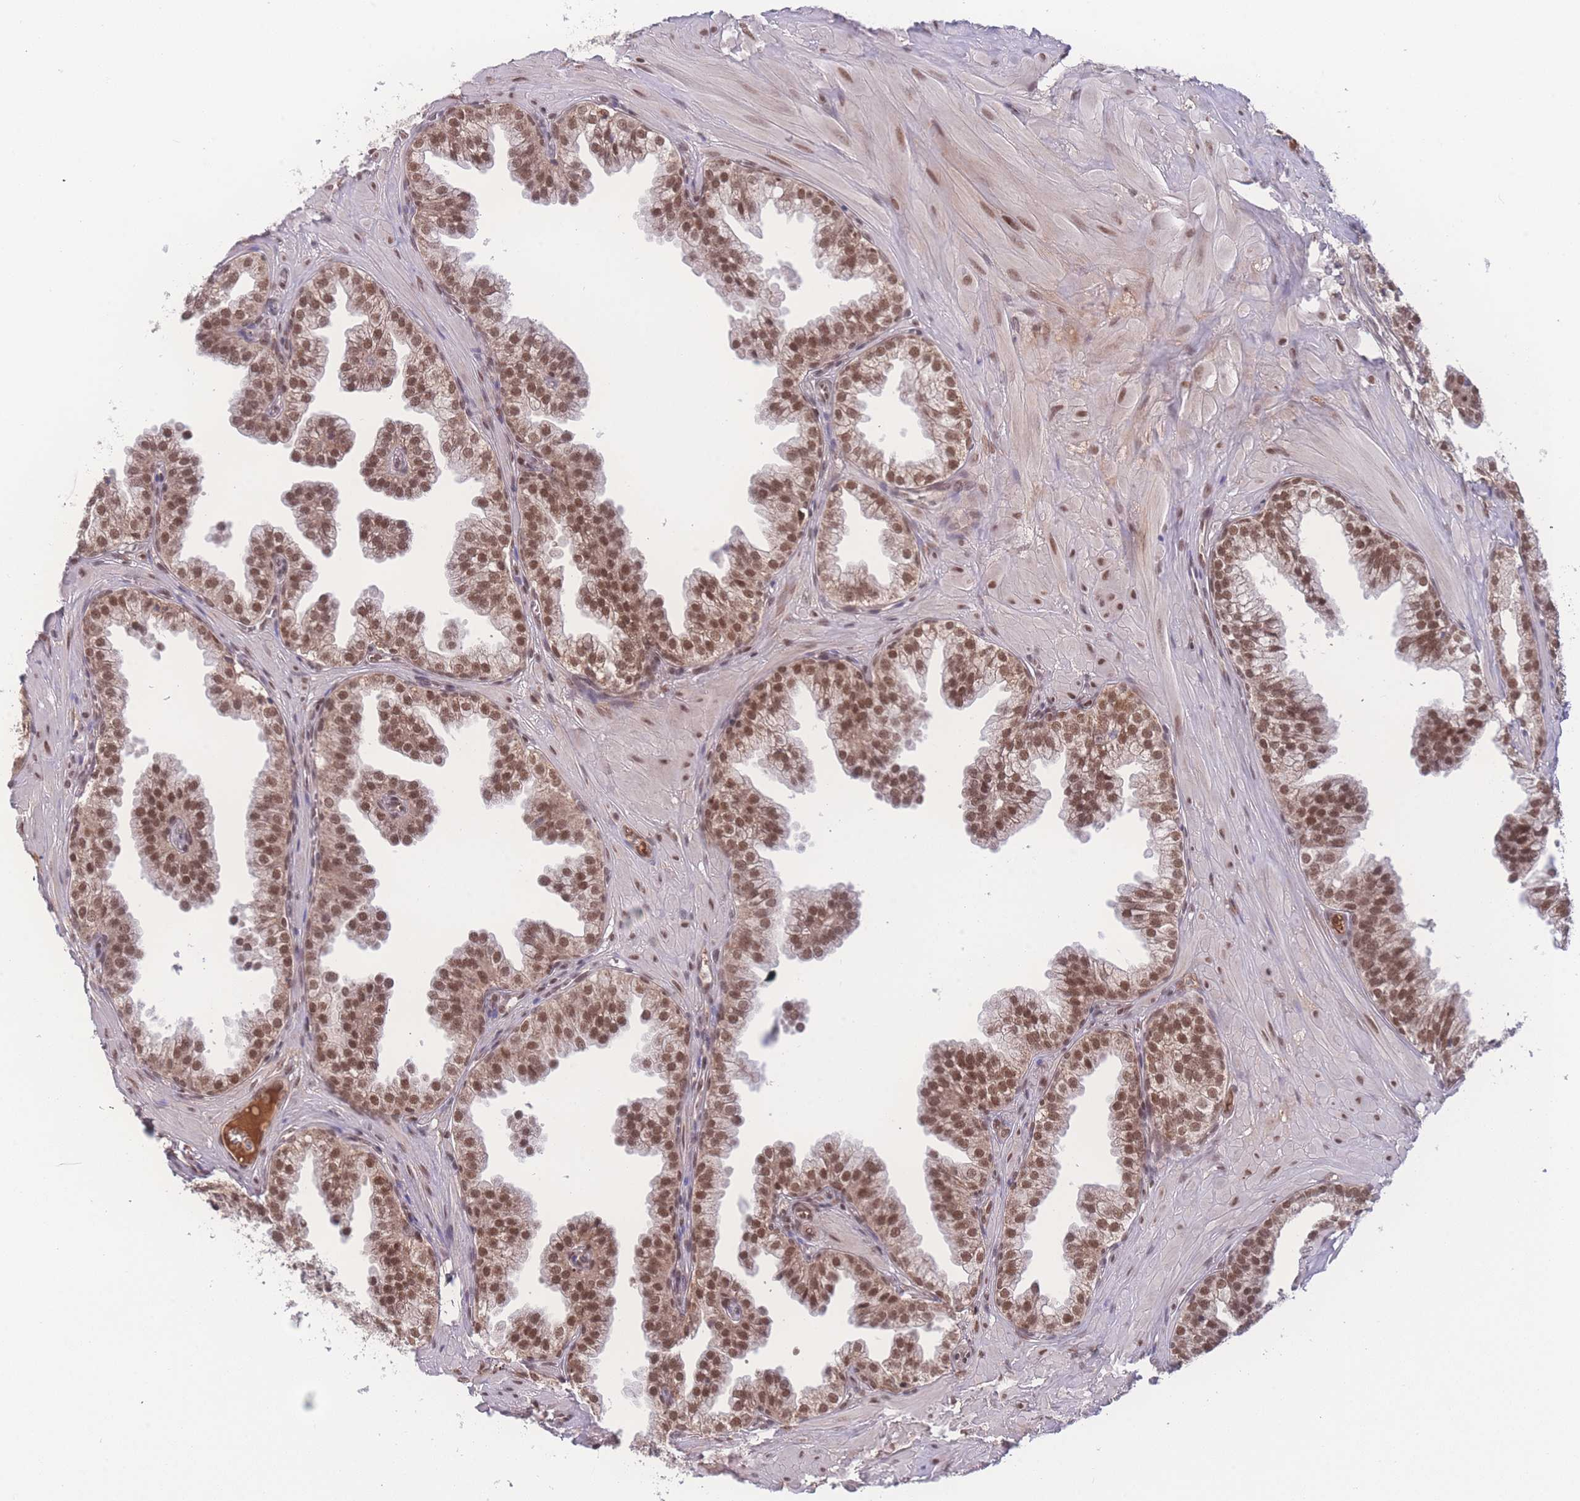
{"staining": {"intensity": "strong", "quantity": ">75%", "location": "nuclear"}, "tissue": "prostate", "cell_type": "Glandular cells", "image_type": "normal", "snomed": [{"axis": "morphology", "description": "Normal tissue, NOS"}, {"axis": "topography", "description": "Prostate"}, {"axis": "topography", "description": "Peripheral nerve tissue"}], "caption": "Protein expression analysis of normal human prostate reveals strong nuclear expression in about >75% of glandular cells. The protein is shown in brown color, while the nuclei are stained blue.", "gene": "RAVER1", "patient": {"sex": "male", "age": 55}}